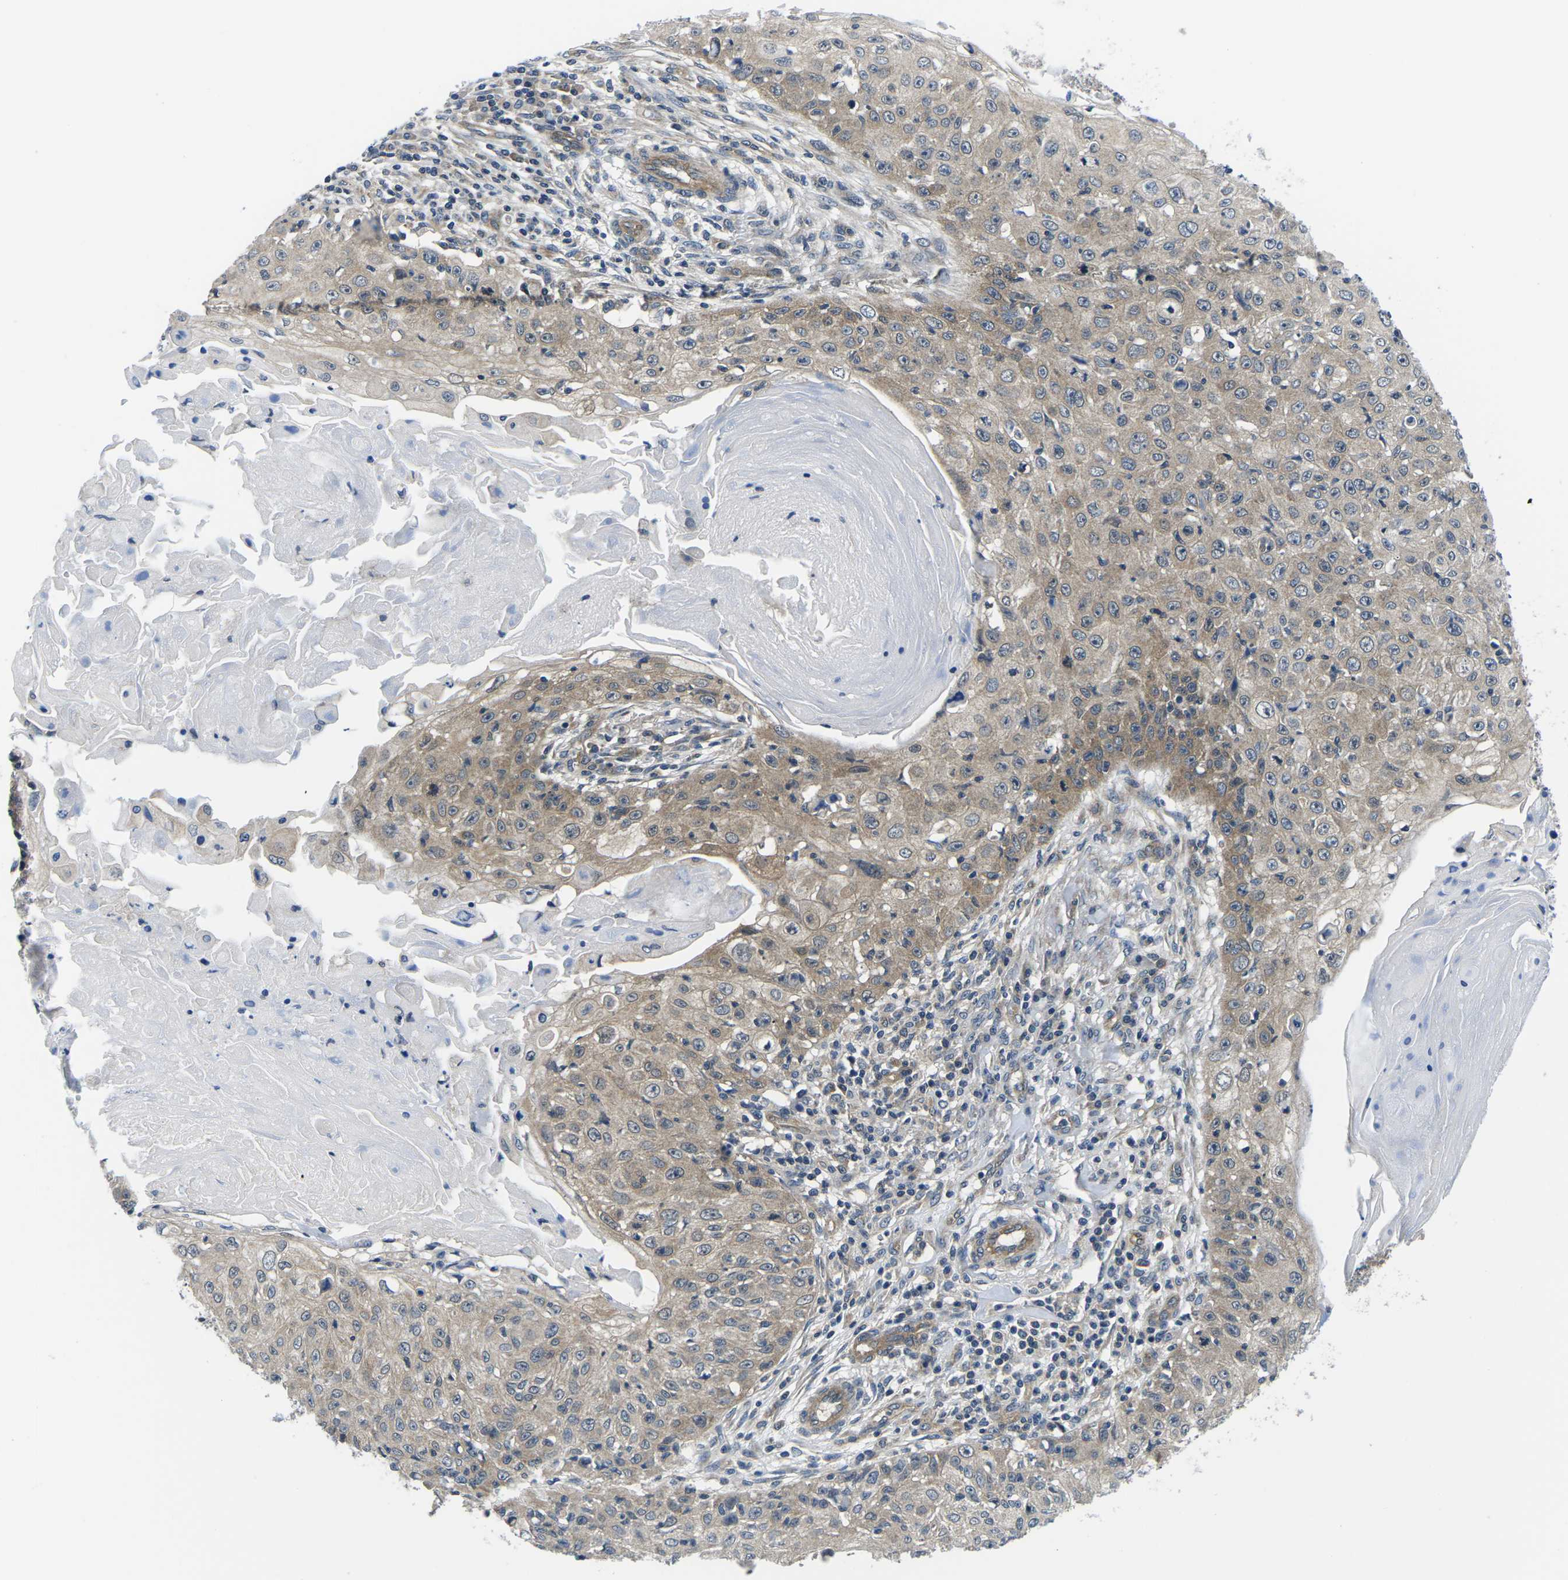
{"staining": {"intensity": "moderate", "quantity": ">75%", "location": "cytoplasmic/membranous"}, "tissue": "skin cancer", "cell_type": "Tumor cells", "image_type": "cancer", "snomed": [{"axis": "morphology", "description": "Squamous cell carcinoma, NOS"}, {"axis": "topography", "description": "Skin"}], "caption": "Immunohistochemistry (IHC) of skin cancer (squamous cell carcinoma) reveals medium levels of moderate cytoplasmic/membranous positivity in approximately >75% of tumor cells.", "gene": "GSK3B", "patient": {"sex": "male", "age": 86}}